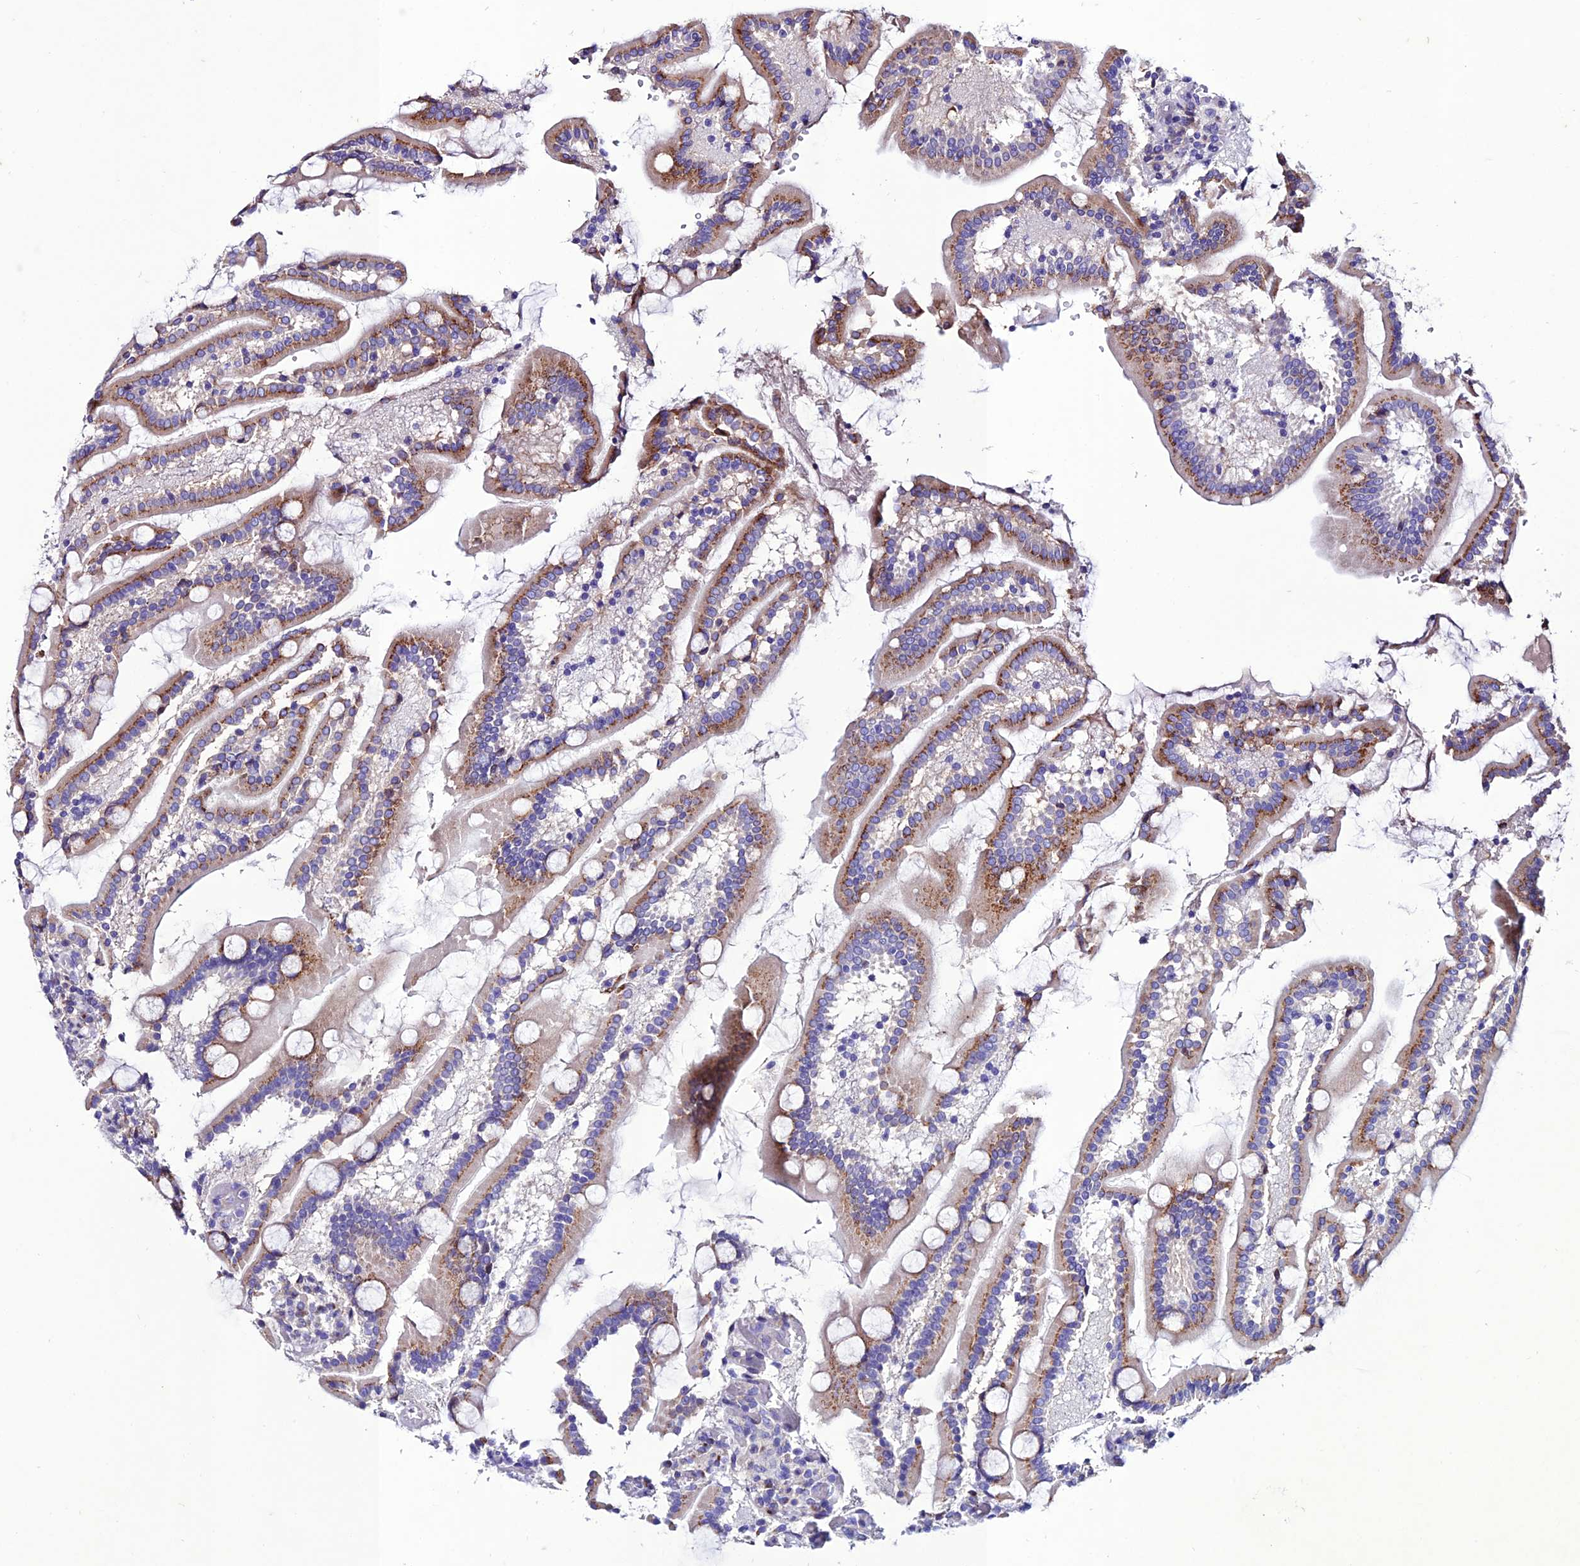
{"staining": {"intensity": "strong", "quantity": "<25%", "location": "cytoplasmic/membranous"}, "tissue": "duodenum", "cell_type": "Glandular cells", "image_type": "normal", "snomed": [{"axis": "morphology", "description": "Normal tissue, NOS"}, {"axis": "topography", "description": "Duodenum"}], "caption": "Protein staining of unremarkable duodenum shows strong cytoplasmic/membranous expression in about <25% of glandular cells.", "gene": "OR51Q1", "patient": {"sex": "male", "age": 55}}